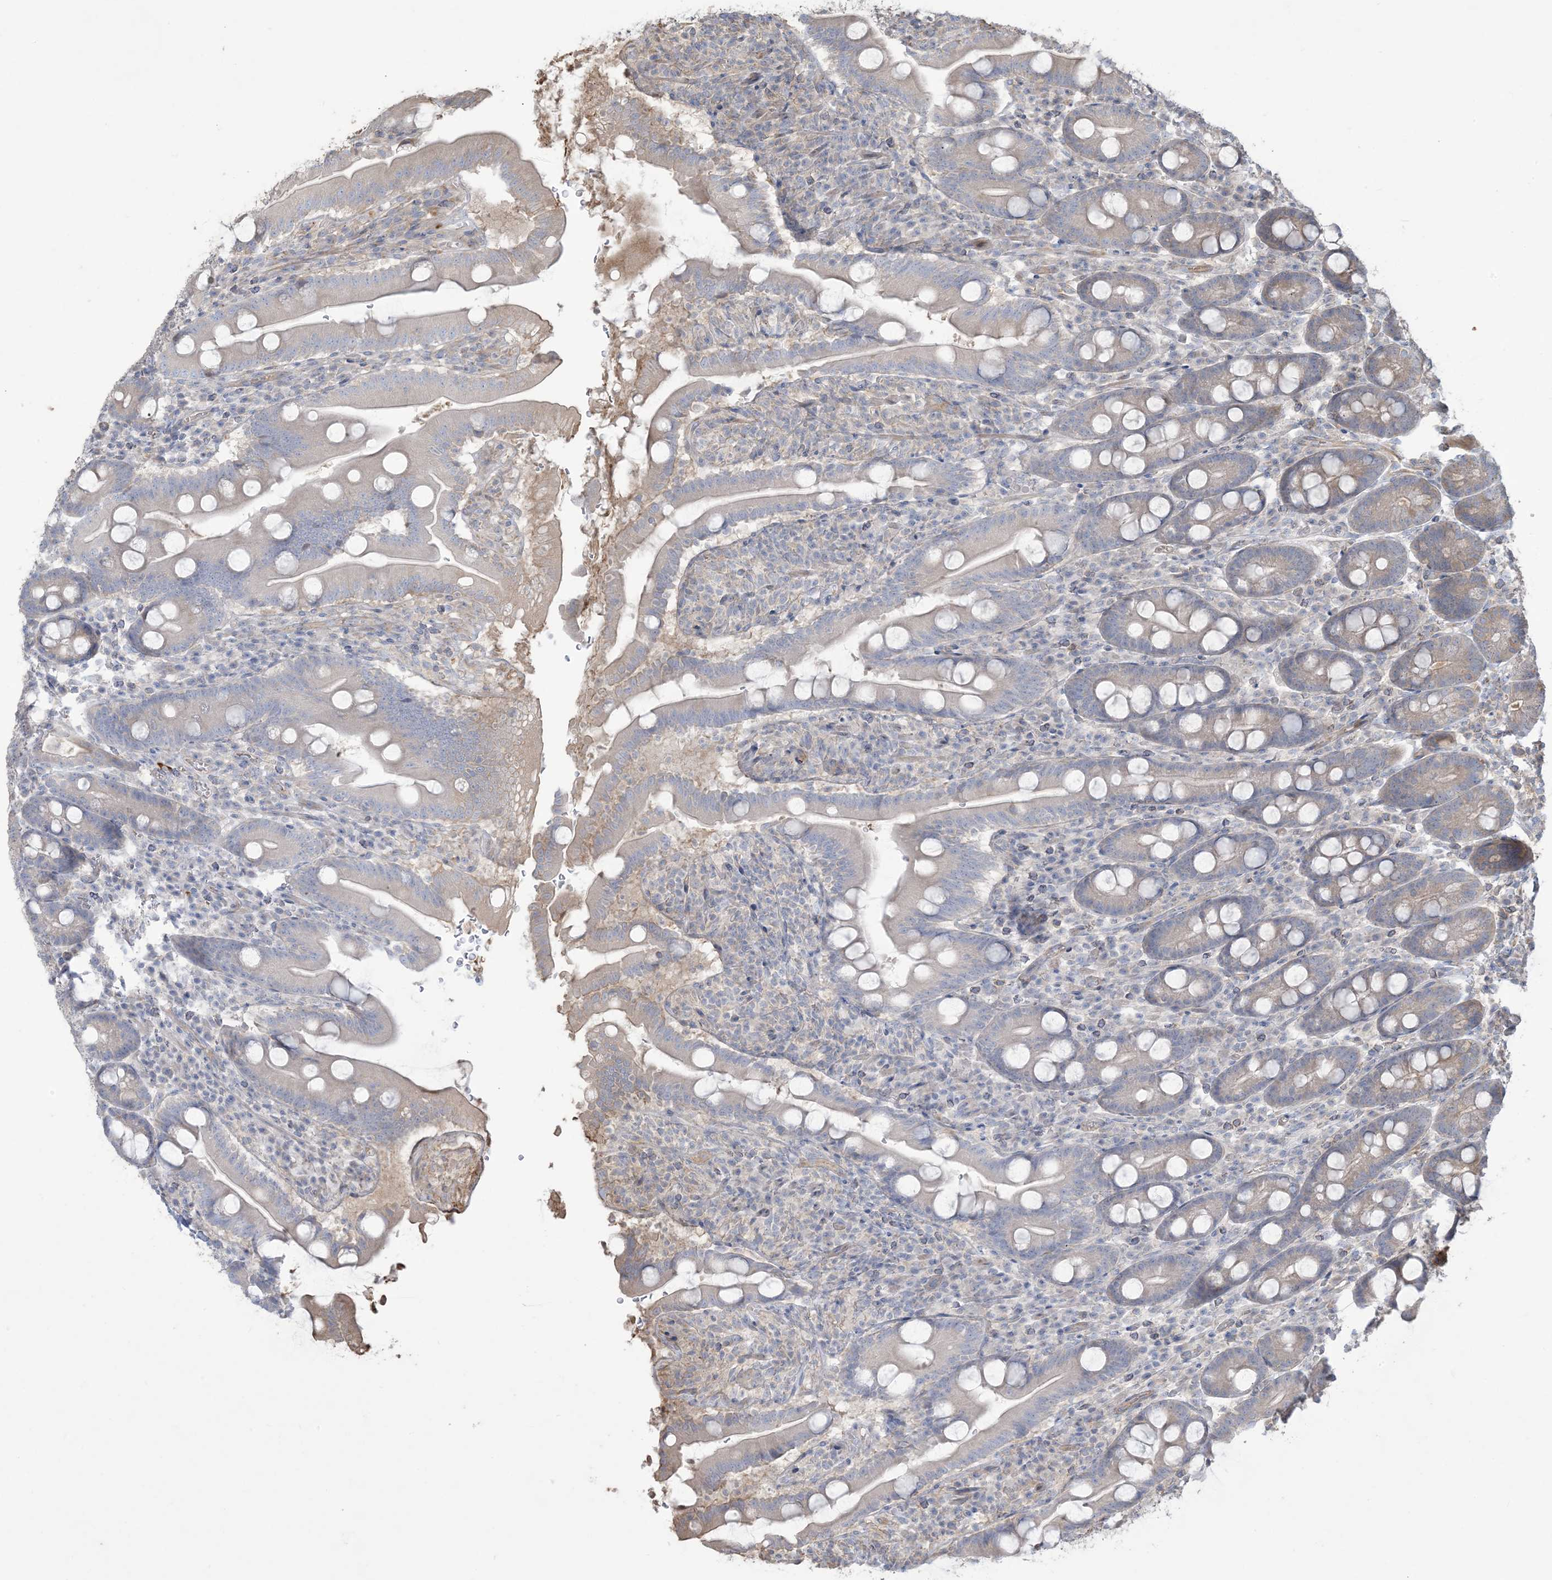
{"staining": {"intensity": "weak", "quantity": "25%-75%", "location": "cytoplasmic/membranous"}, "tissue": "duodenum", "cell_type": "Glandular cells", "image_type": "normal", "snomed": [{"axis": "morphology", "description": "Normal tissue, NOS"}, {"axis": "topography", "description": "Duodenum"}], "caption": "Weak cytoplasmic/membranous positivity is appreciated in about 25%-75% of glandular cells in benign duodenum. Using DAB (brown) and hematoxylin (blue) stains, captured at high magnification using brightfield microscopy.", "gene": "KLHL18", "patient": {"sex": "male", "age": 35}}